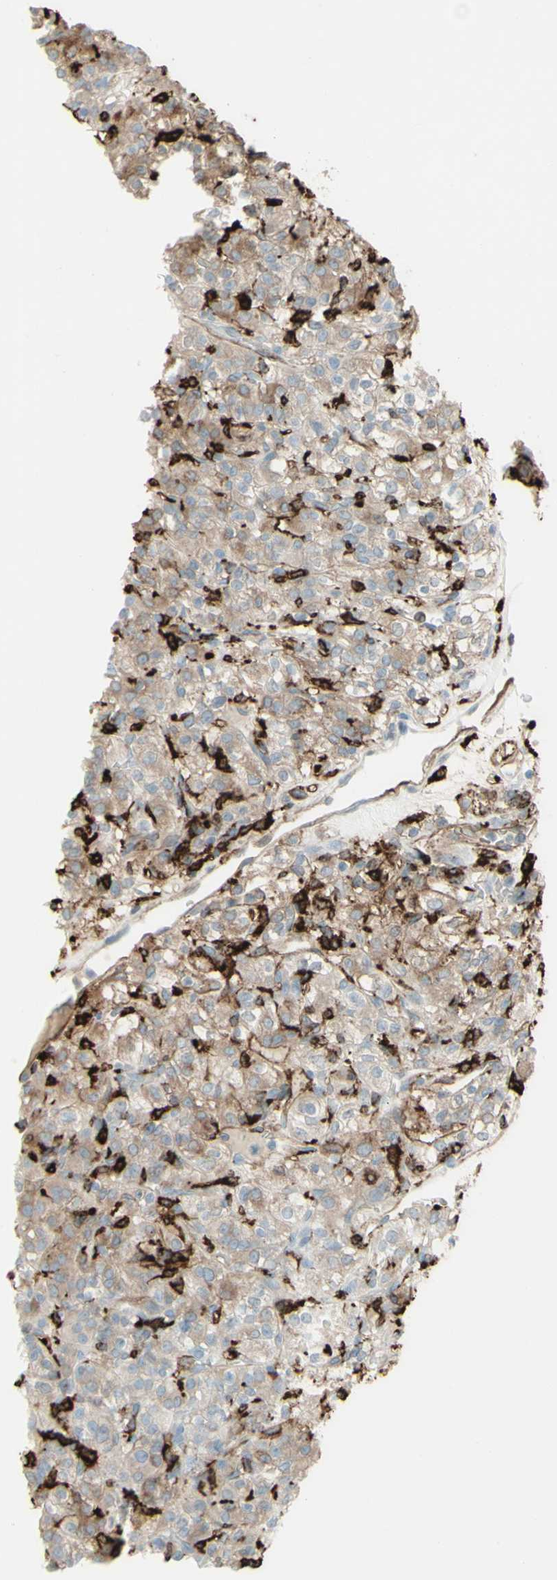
{"staining": {"intensity": "weak", "quantity": ">75%", "location": "cytoplasmic/membranous"}, "tissue": "renal cancer", "cell_type": "Tumor cells", "image_type": "cancer", "snomed": [{"axis": "morphology", "description": "Normal tissue, NOS"}, {"axis": "morphology", "description": "Adenocarcinoma, NOS"}, {"axis": "topography", "description": "Kidney"}], "caption": "DAB (3,3'-diaminobenzidine) immunohistochemical staining of renal cancer shows weak cytoplasmic/membranous protein staining in approximately >75% of tumor cells.", "gene": "HLA-DPB1", "patient": {"sex": "female", "age": 72}}